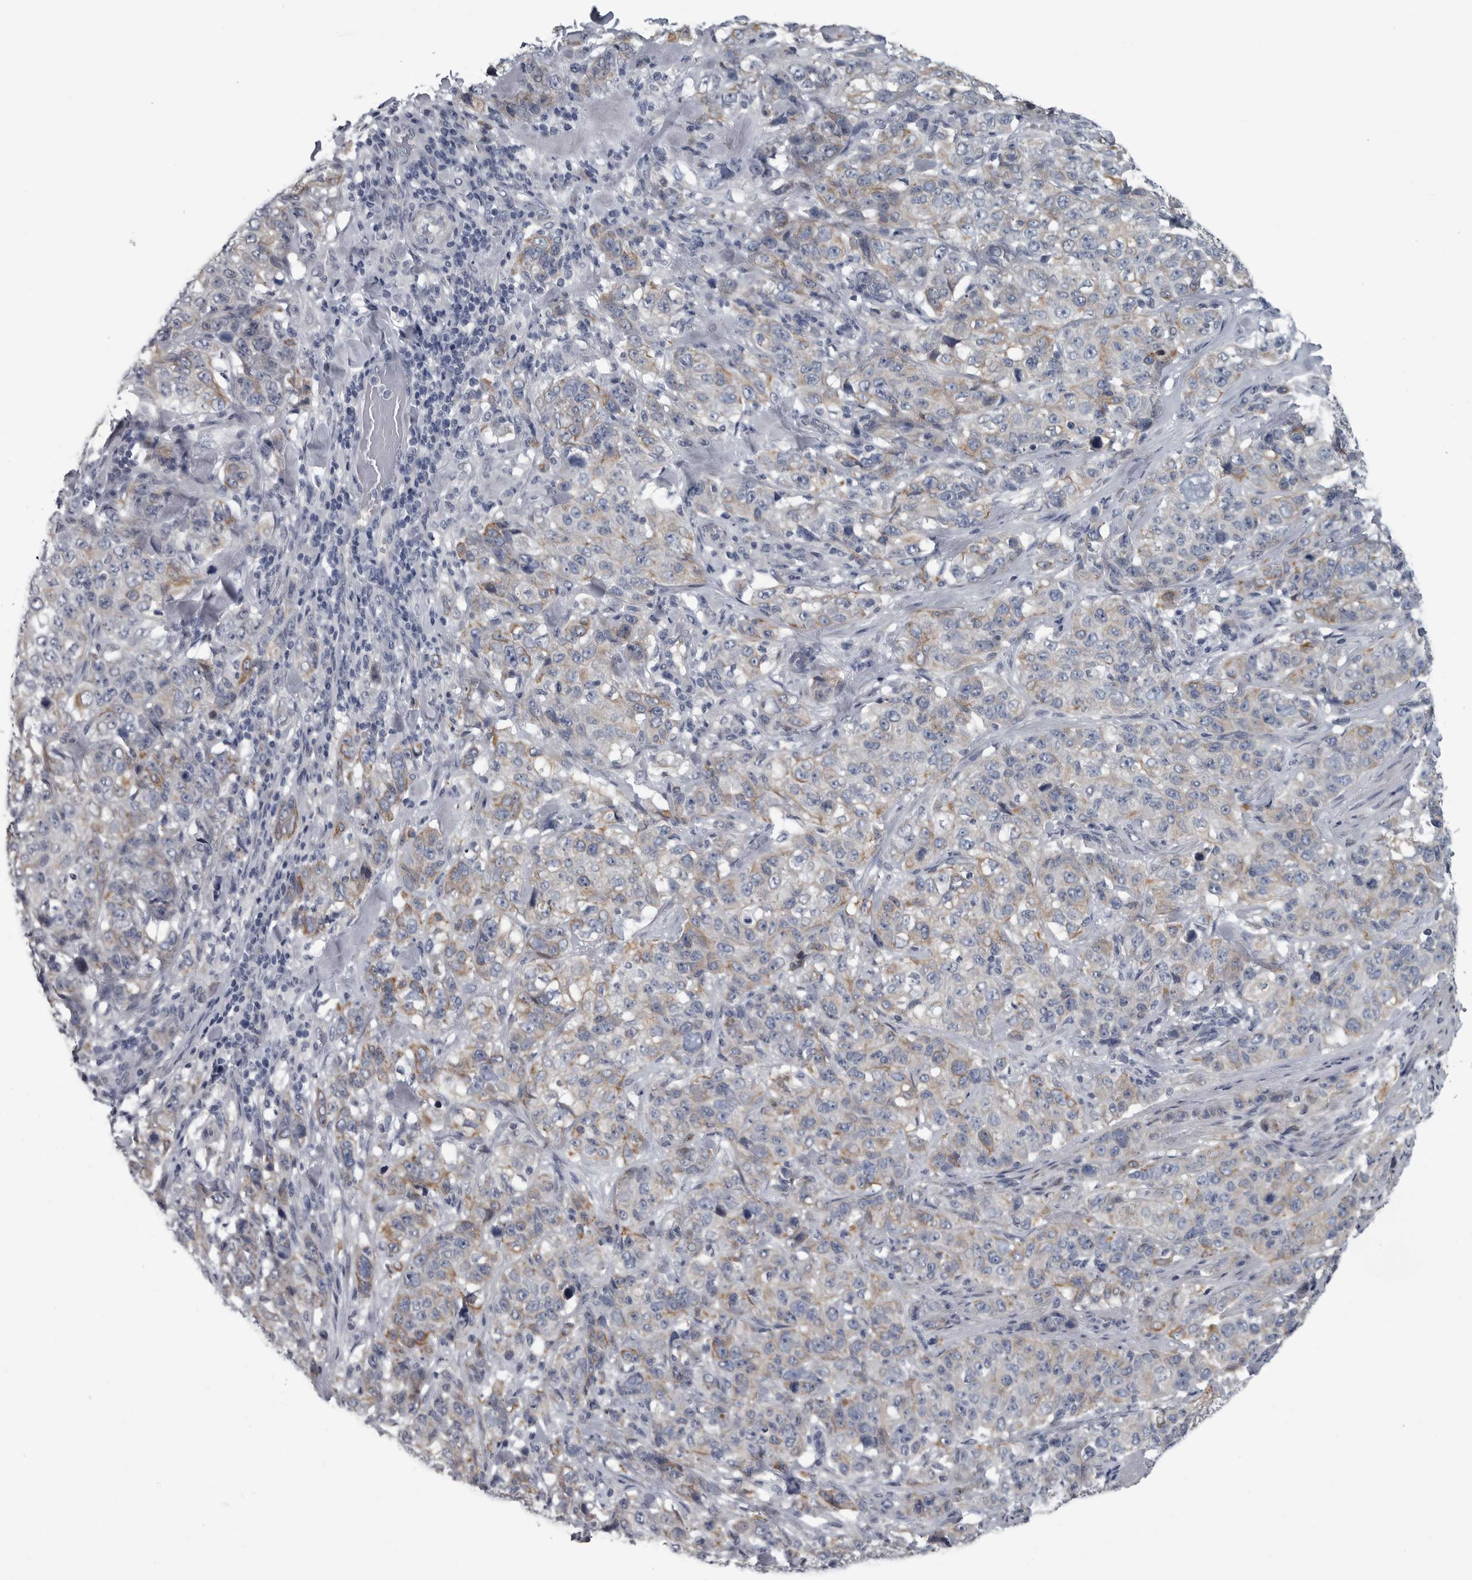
{"staining": {"intensity": "weak", "quantity": "25%-75%", "location": "cytoplasmic/membranous"}, "tissue": "stomach cancer", "cell_type": "Tumor cells", "image_type": "cancer", "snomed": [{"axis": "morphology", "description": "Adenocarcinoma, NOS"}, {"axis": "topography", "description": "Stomach"}], "caption": "There is low levels of weak cytoplasmic/membranous expression in tumor cells of stomach cancer (adenocarcinoma), as demonstrated by immunohistochemical staining (brown color).", "gene": "MYOC", "patient": {"sex": "male", "age": 48}}